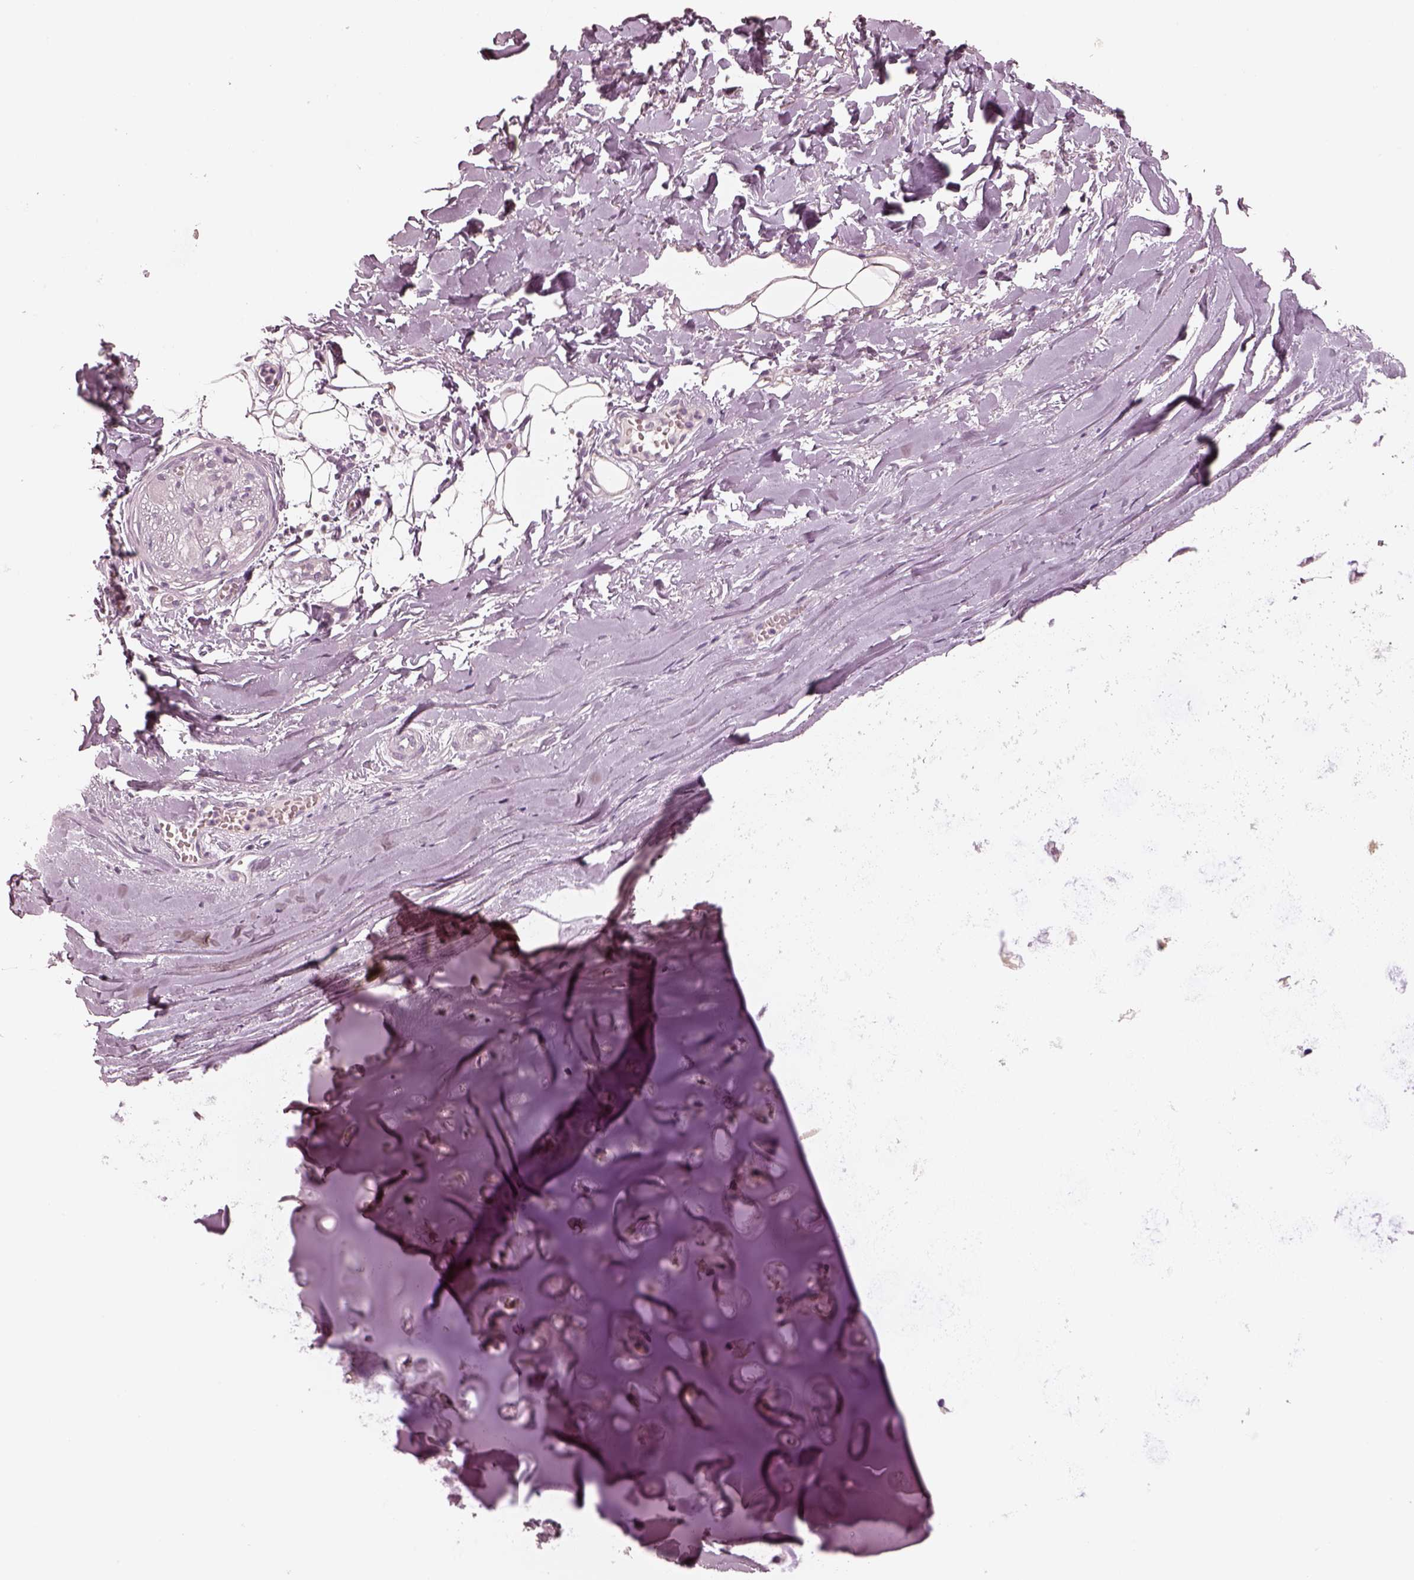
{"staining": {"intensity": "weak", "quantity": ">75%", "location": "cytoplasmic/membranous"}, "tissue": "soft tissue", "cell_type": "Chondrocytes", "image_type": "normal", "snomed": [{"axis": "morphology", "description": "Normal tissue, NOS"}, {"axis": "topography", "description": "Cartilage tissue"}, {"axis": "topography", "description": "Nasopharynx"}, {"axis": "topography", "description": "Thyroid gland"}], "caption": "A micrograph showing weak cytoplasmic/membranous positivity in about >75% of chondrocytes in benign soft tissue, as visualized by brown immunohistochemical staining.", "gene": "EGR4", "patient": {"sex": "male", "age": 63}}